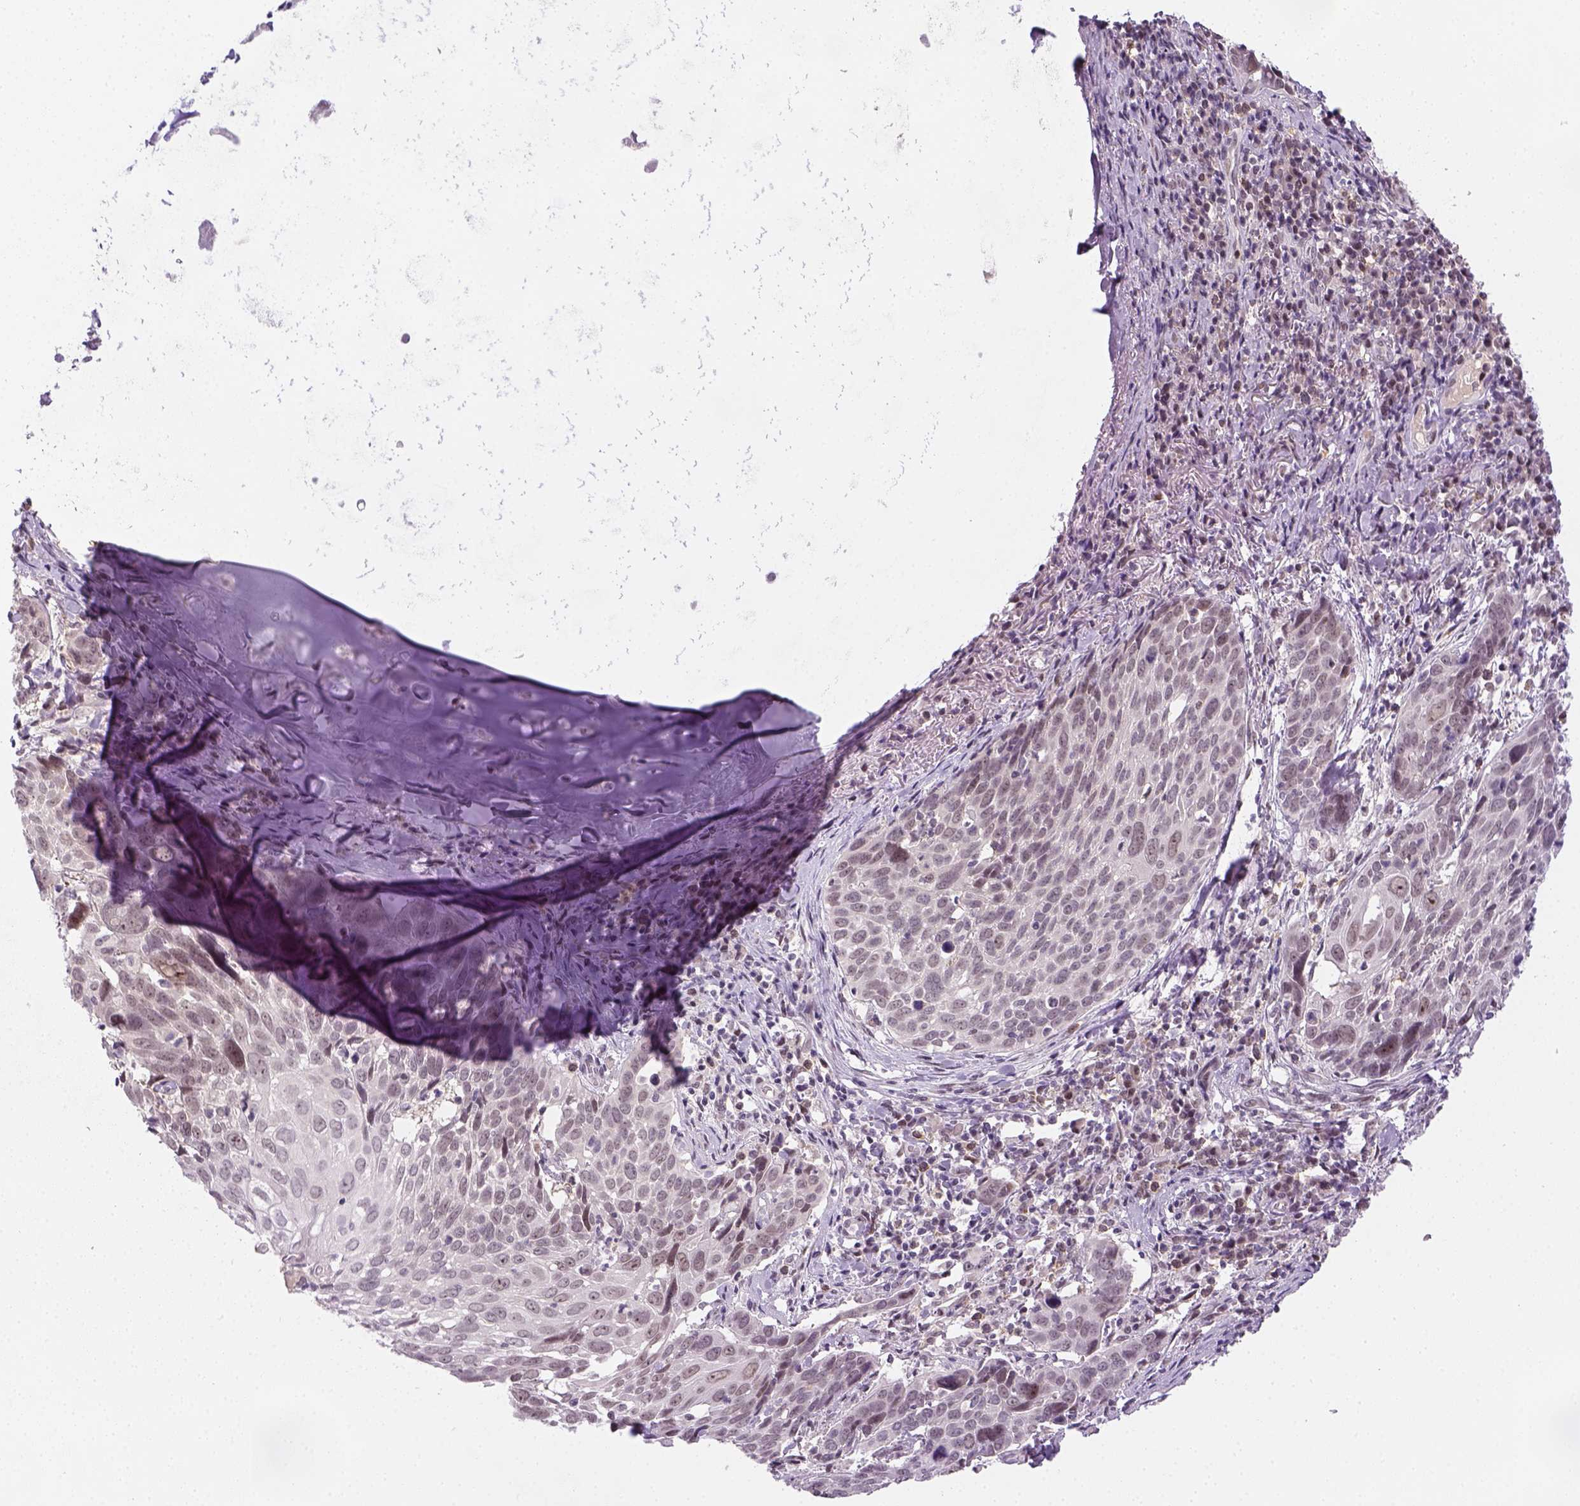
{"staining": {"intensity": "weak", "quantity": "25%-75%", "location": "nuclear"}, "tissue": "lung cancer", "cell_type": "Tumor cells", "image_type": "cancer", "snomed": [{"axis": "morphology", "description": "Squamous cell carcinoma, NOS"}, {"axis": "topography", "description": "Lung"}], "caption": "Protein expression analysis of squamous cell carcinoma (lung) shows weak nuclear positivity in about 25%-75% of tumor cells. Nuclei are stained in blue.", "gene": "MAGEB3", "patient": {"sex": "male", "age": 57}}